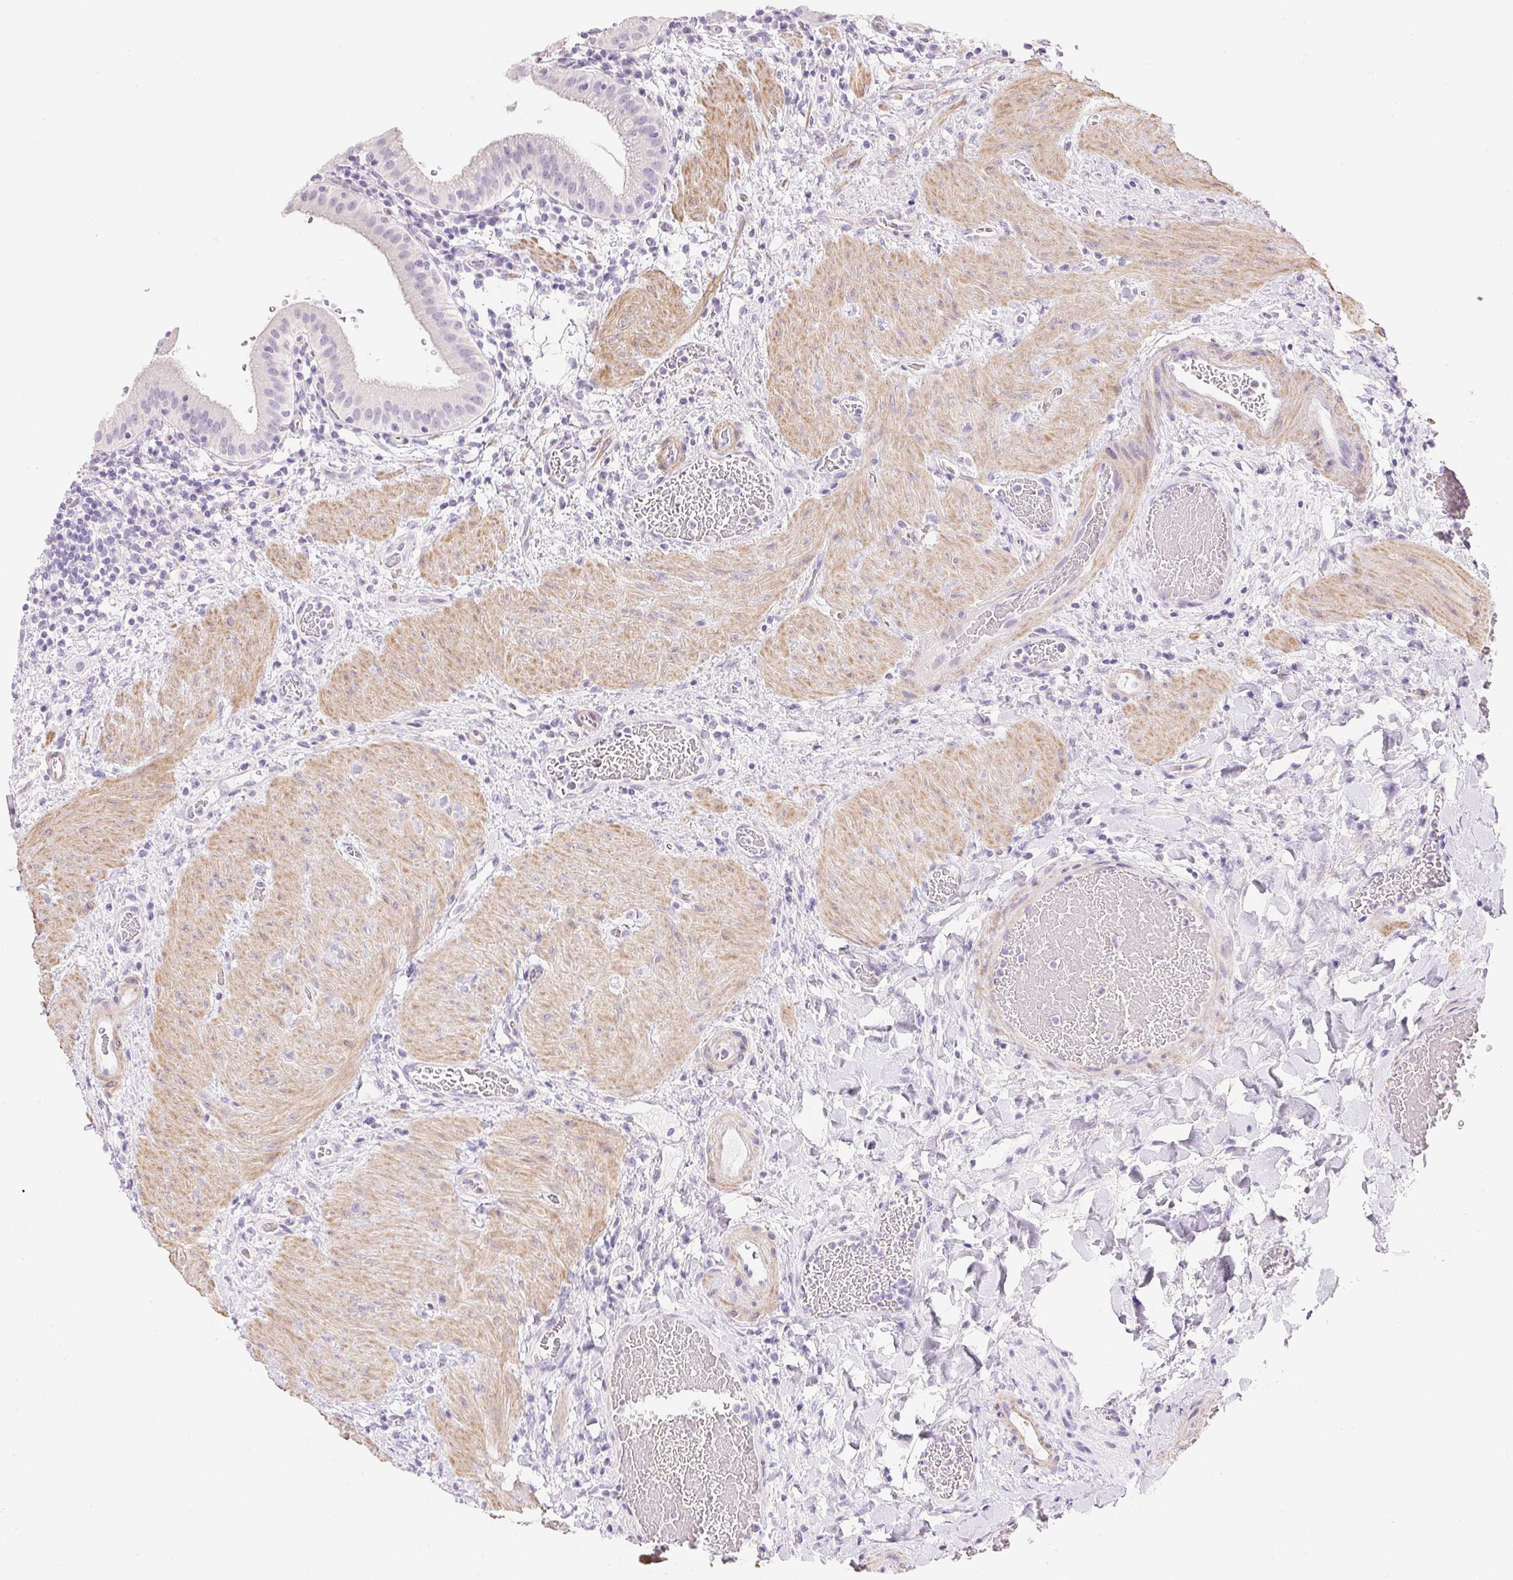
{"staining": {"intensity": "negative", "quantity": "none", "location": "none"}, "tissue": "gallbladder", "cell_type": "Glandular cells", "image_type": "normal", "snomed": [{"axis": "morphology", "description": "Normal tissue, NOS"}, {"axis": "topography", "description": "Gallbladder"}], "caption": "IHC photomicrograph of unremarkable gallbladder: human gallbladder stained with DAB reveals no significant protein staining in glandular cells.", "gene": "KCNE2", "patient": {"sex": "male", "age": 26}}